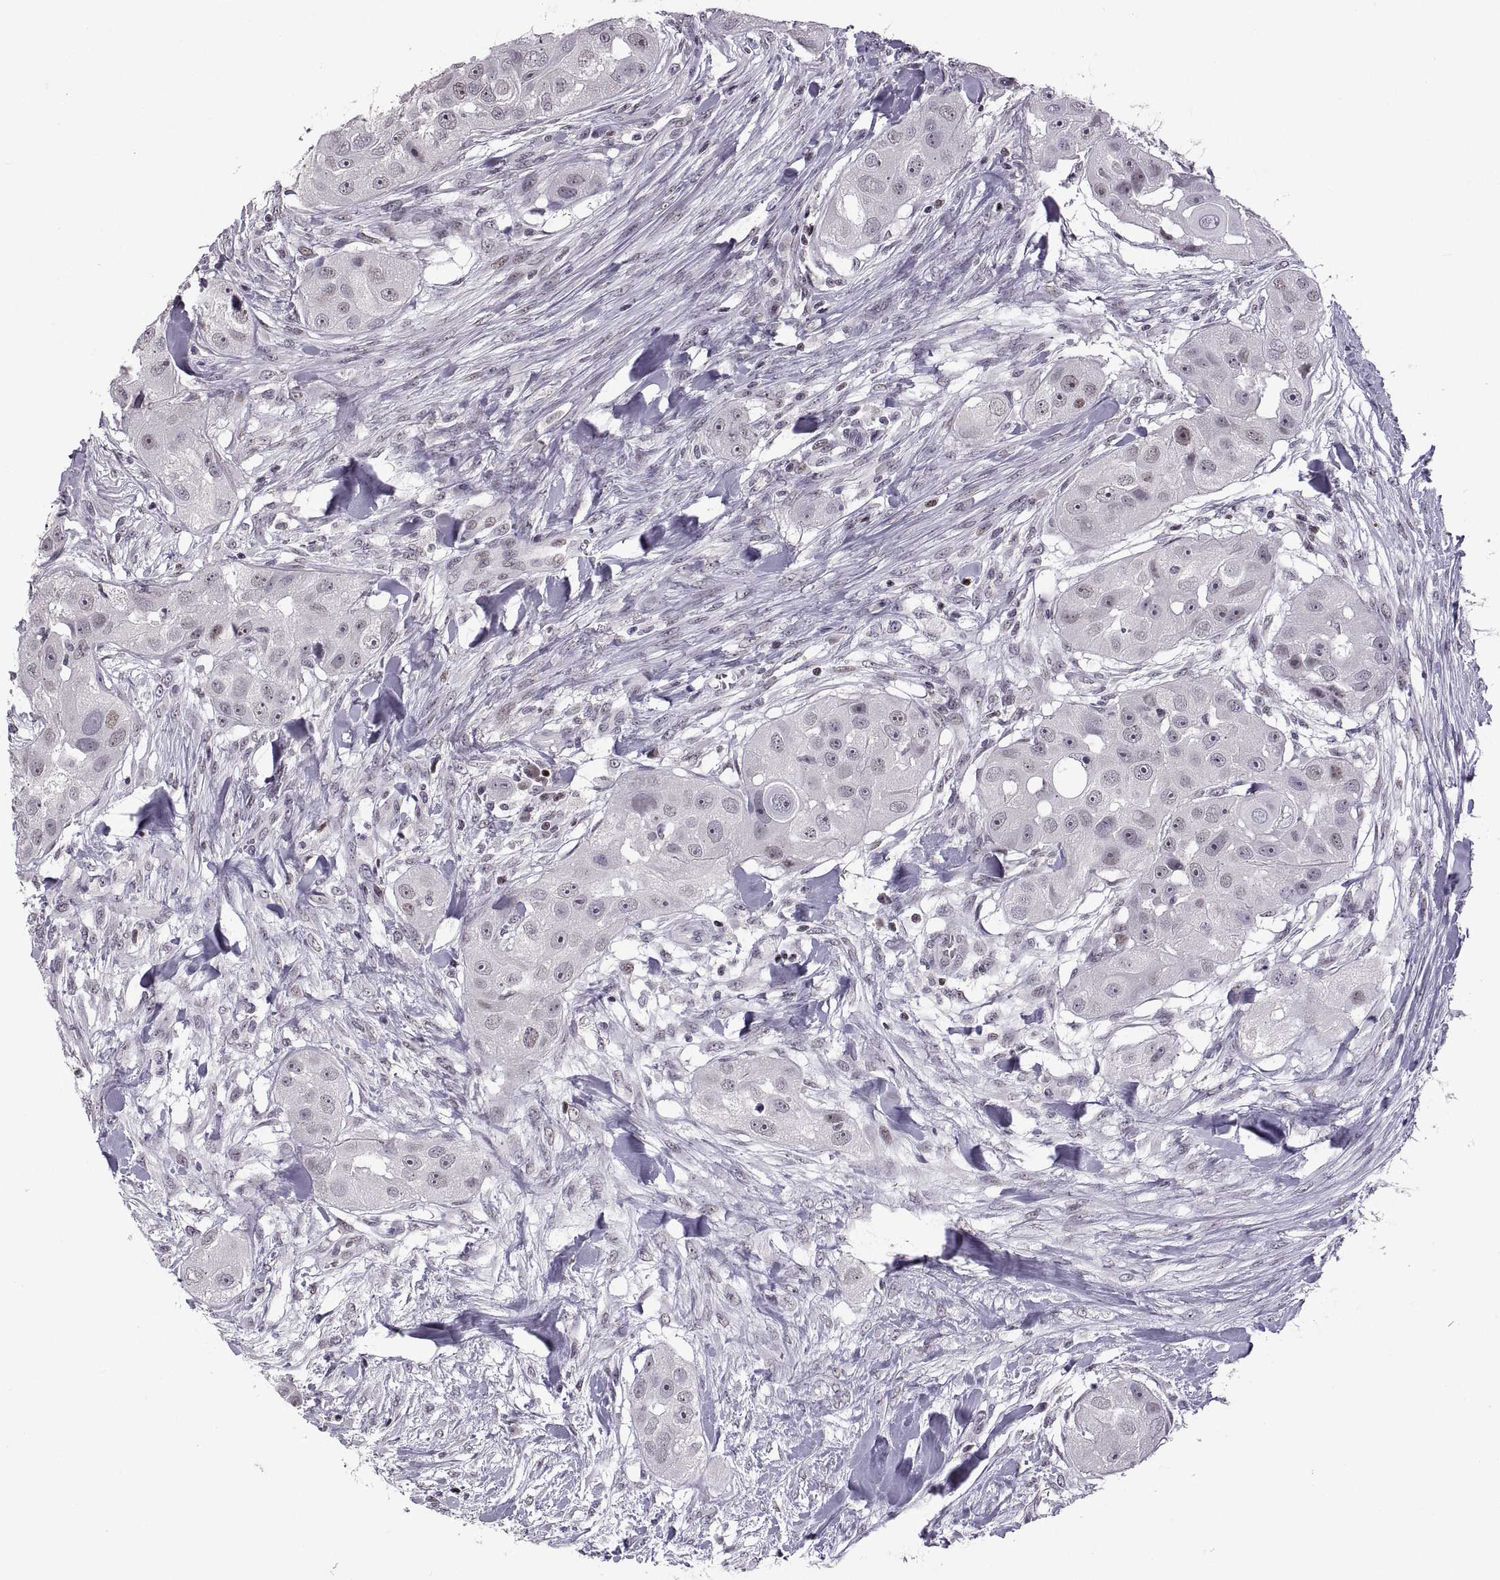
{"staining": {"intensity": "negative", "quantity": "none", "location": "none"}, "tissue": "head and neck cancer", "cell_type": "Tumor cells", "image_type": "cancer", "snomed": [{"axis": "morphology", "description": "Squamous cell carcinoma, NOS"}, {"axis": "topography", "description": "Head-Neck"}], "caption": "IHC of squamous cell carcinoma (head and neck) demonstrates no expression in tumor cells.", "gene": "NEK2", "patient": {"sex": "male", "age": 51}}